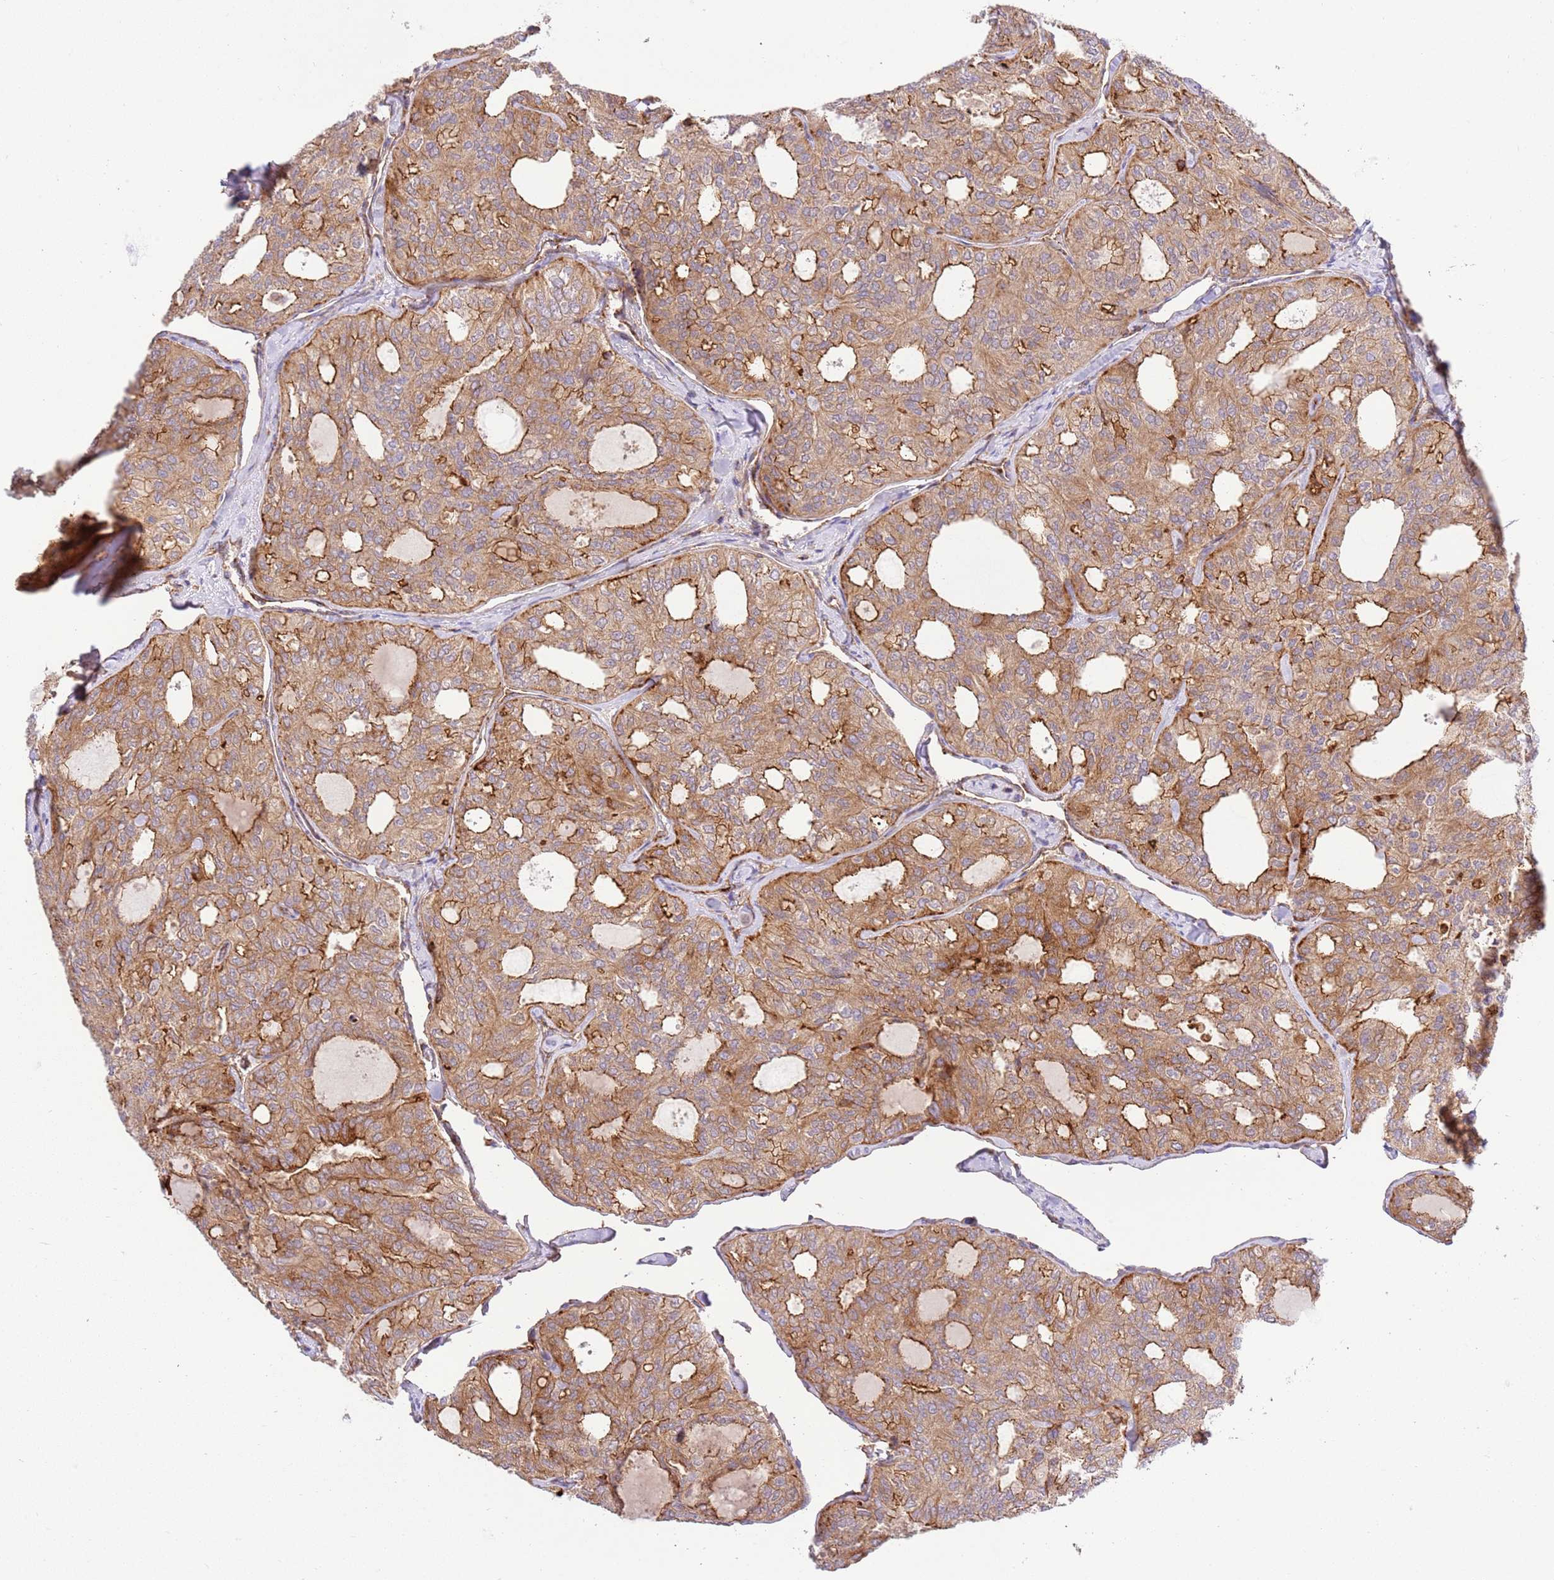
{"staining": {"intensity": "moderate", "quantity": ">75%", "location": "cytoplasmic/membranous"}, "tissue": "thyroid cancer", "cell_type": "Tumor cells", "image_type": "cancer", "snomed": [{"axis": "morphology", "description": "Follicular adenoma carcinoma, NOS"}, {"axis": "topography", "description": "Thyroid gland"}], "caption": "Moderate cytoplasmic/membranous staining for a protein is present in approximately >75% of tumor cells of thyroid cancer using IHC.", "gene": "EFCAB8", "patient": {"sex": "male", "age": 75}}